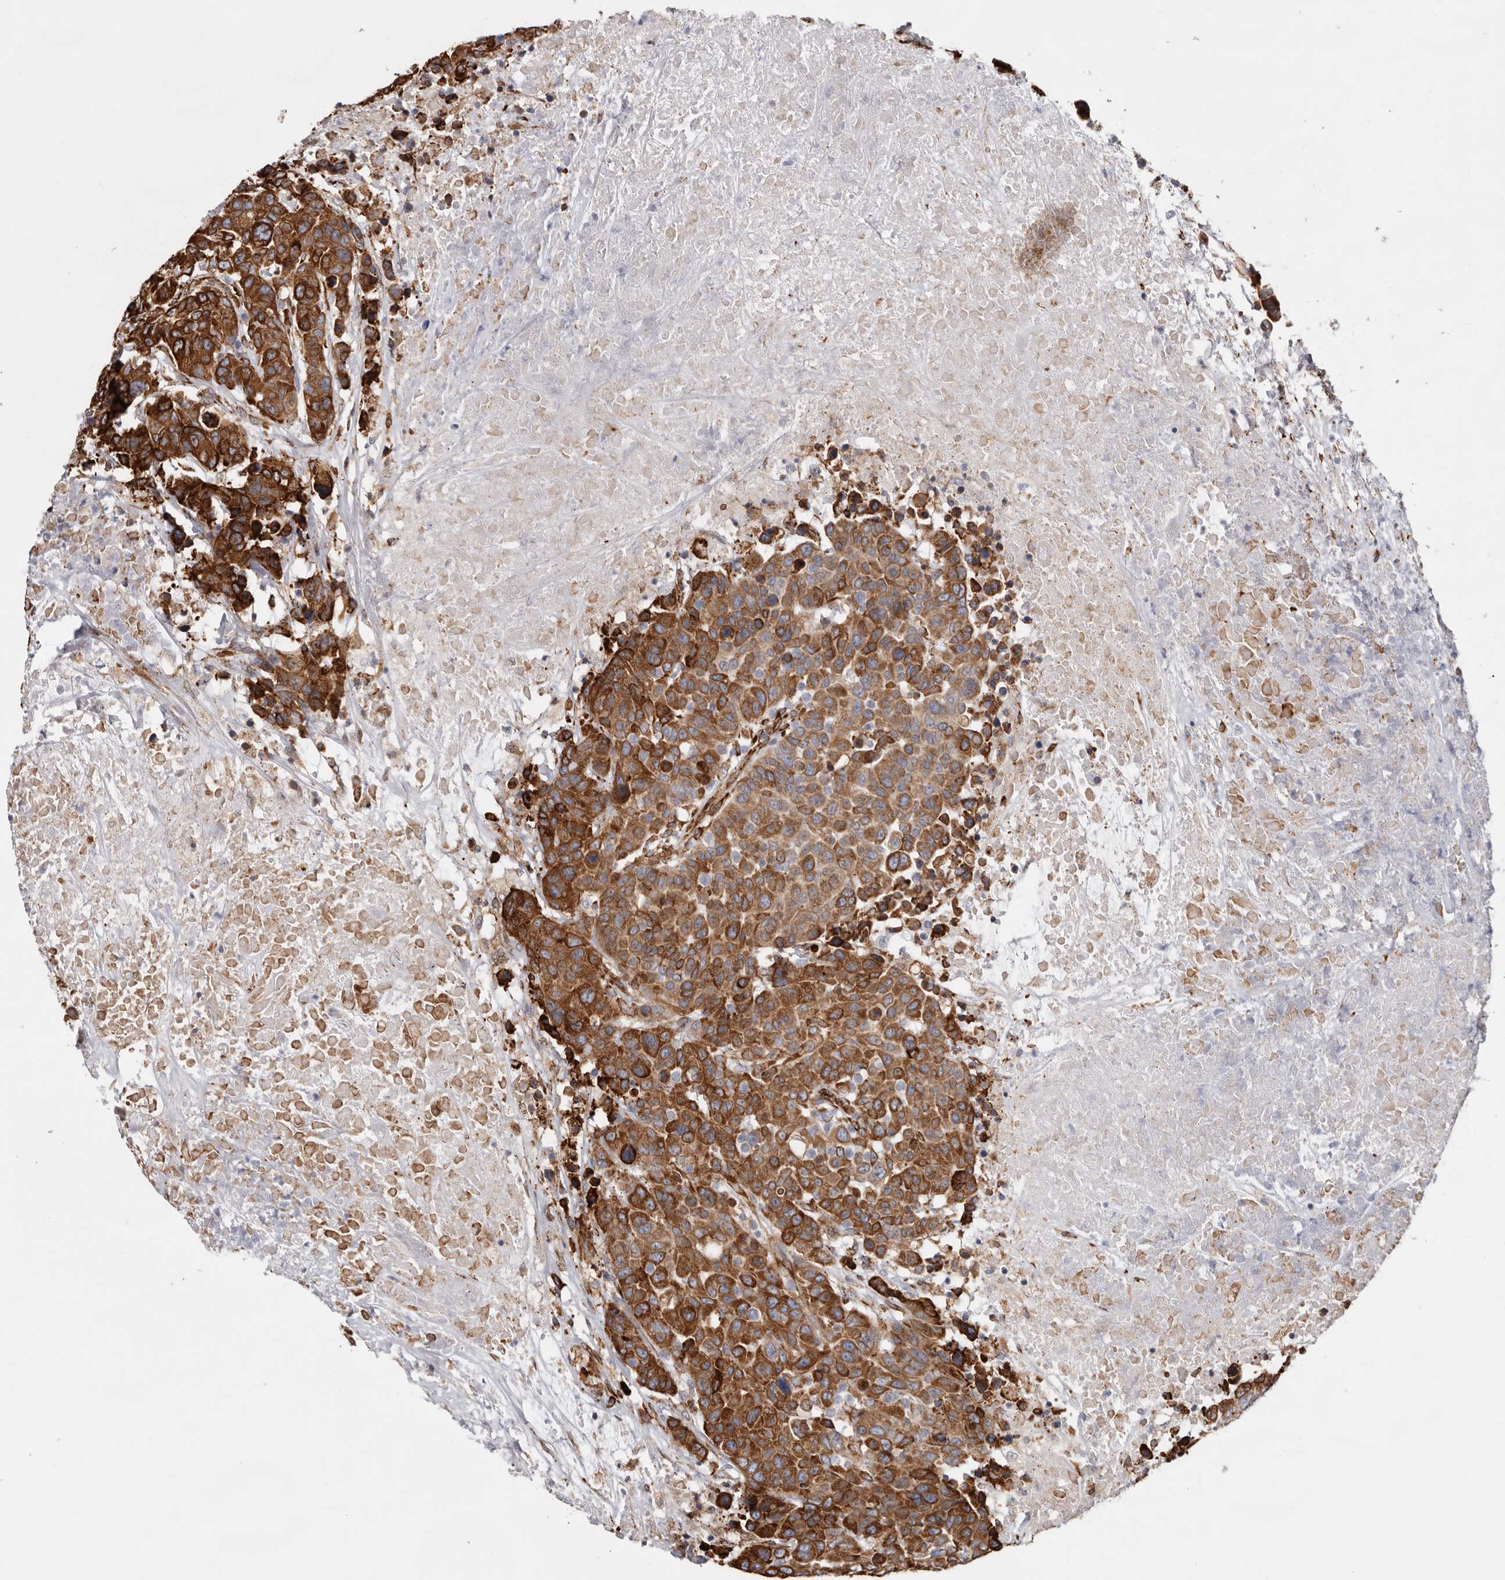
{"staining": {"intensity": "strong", "quantity": ">75%", "location": "cytoplasmic/membranous"}, "tissue": "breast cancer", "cell_type": "Tumor cells", "image_type": "cancer", "snomed": [{"axis": "morphology", "description": "Duct carcinoma"}, {"axis": "topography", "description": "Breast"}], "caption": "IHC of breast cancer displays high levels of strong cytoplasmic/membranous positivity in approximately >75% of tumor cells.", "gene": "SEMA3E", "patient": {"sex": "female", "age": 37}}